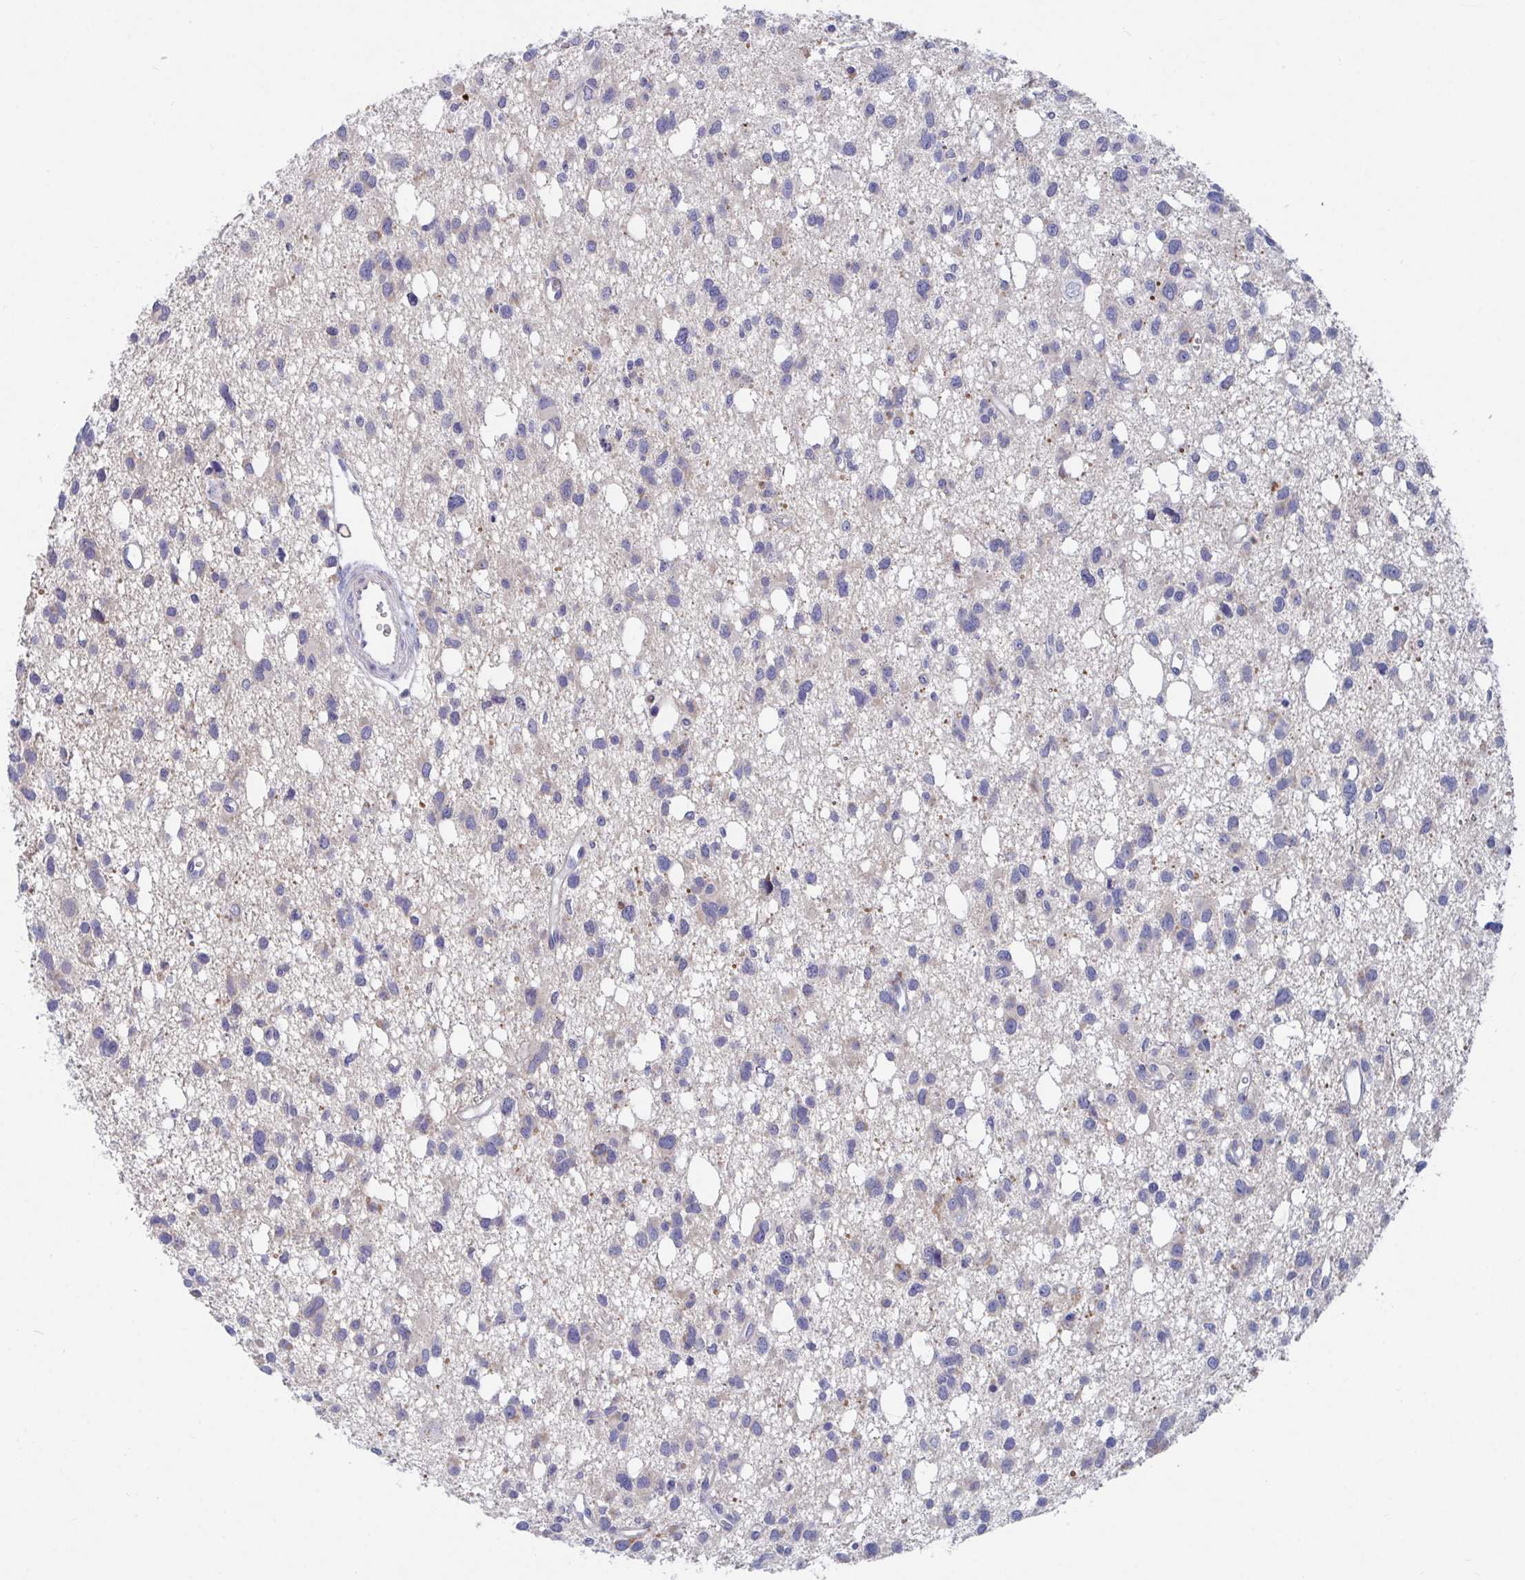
{"staining": {"intensity": "negative", "quantity": "none", "location": "none"}, "tissue": "glioma", "cell_type": "Tumor cells", "image_type": "cancer", "snomed": [{"axis": "morphology", "description": "Glioma, malignant, High grade"}, {"axis": "topography", "description": "Brain"}], "caption": "This is an immunohistochemistry histopathology image of human glioma. There is no staining in tumor cells.", "gene": "ZNF561", "patient": {"sex": "male", "age": 23}}